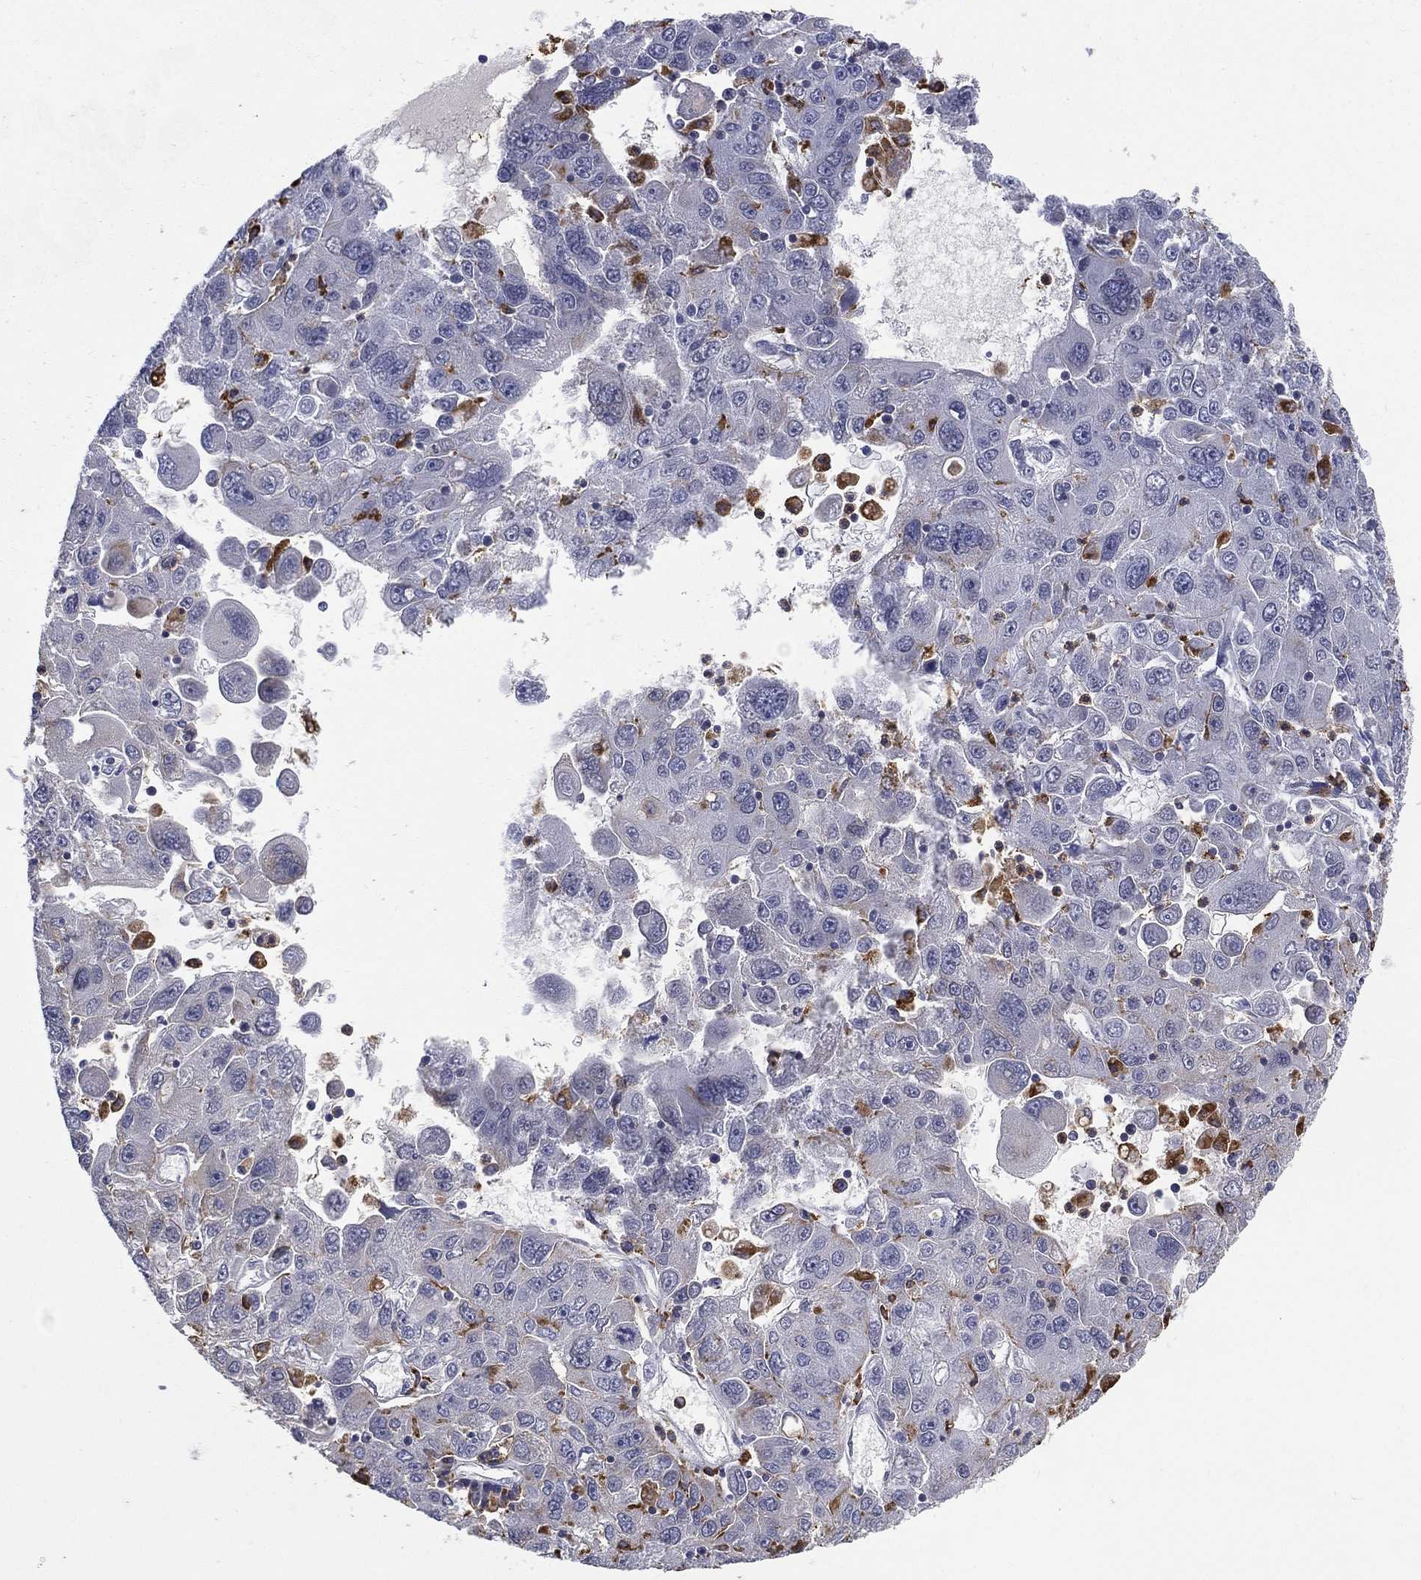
{"staining": {"intensity": "moderate", "quantity": "<25%", "location": "cytoplasmic/membranous"}, "tissue": "stomach cancer", "cell_type": "Tumor cells", "image_type": "cancer", "snomed": [{"axis": "morphology", "description": "Adenocarcinoma, NOS"}, {"axis": "topography", "description": "Stomach"}], "caption": "Adenocarcinoma (stomach) tissue exhibits moderate cytoplasmic/membranous positivity in approximately <25% of tumor cells", "gene": "EVI2B", "patient": {"sex": "male", "age": 56}}